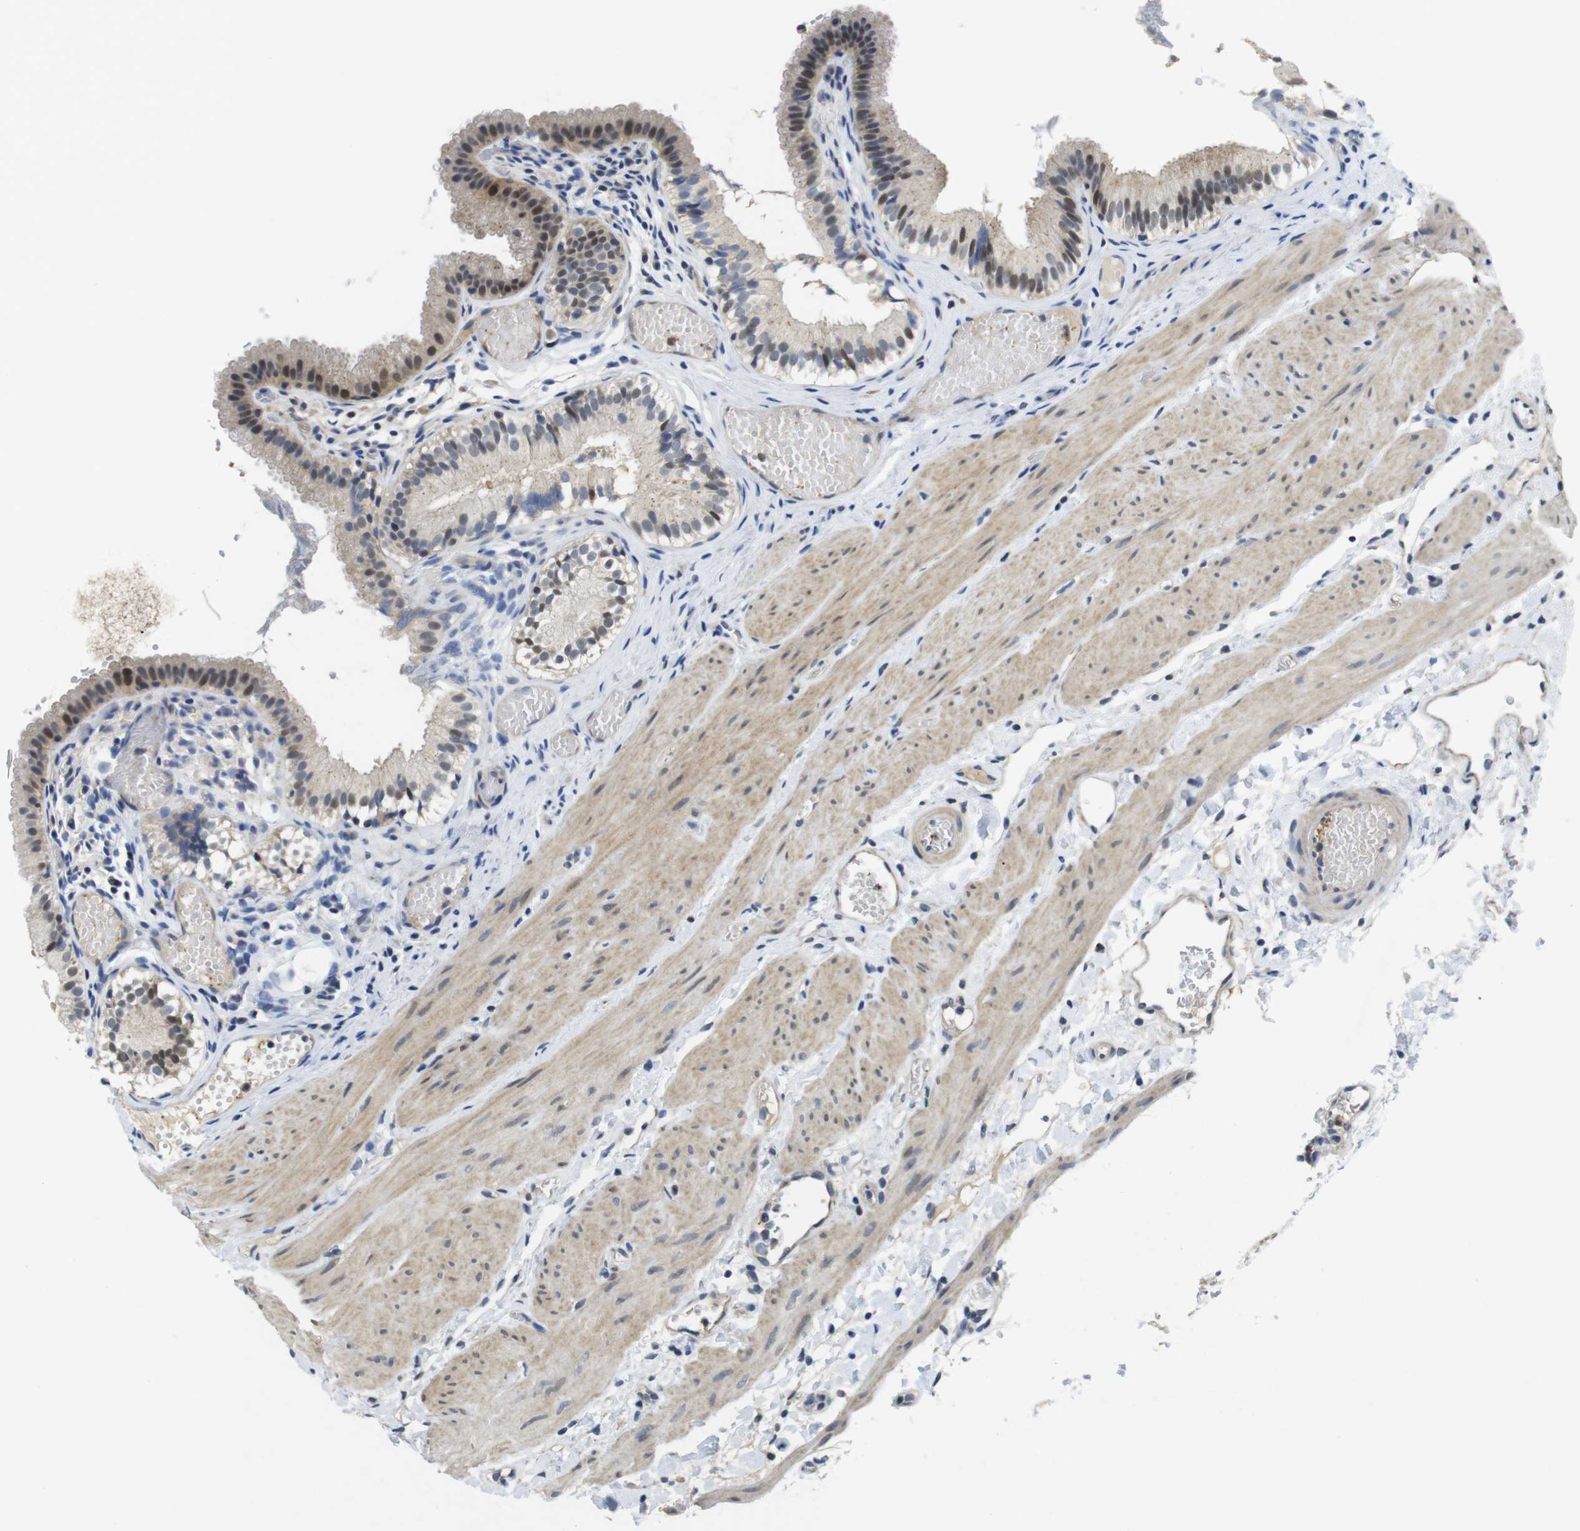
{"staining": {"intensity": "moderate", "quantity": ">75%", "location": "cytoplasmic/membranous,nuclear"}, "tissue": "gallbladder", "cell_type": "Glandular cells", "image_type": "normal", "snomed": [{"axis": "morphology", "description": "Normal tissue, NOS"}, {"axis": "topography", "description": "Gallbladder"}], "caption": "Gallbladder was stained to show a protein in brown. There is medium levels of moderate cytoplasmic/membranous,nuclear positivity in about >75% of glandular cells. (IHC, brightfield microscopy, high magnification).", "gene": "FNTA", "patient": {"sex": "female", "age": 26}}